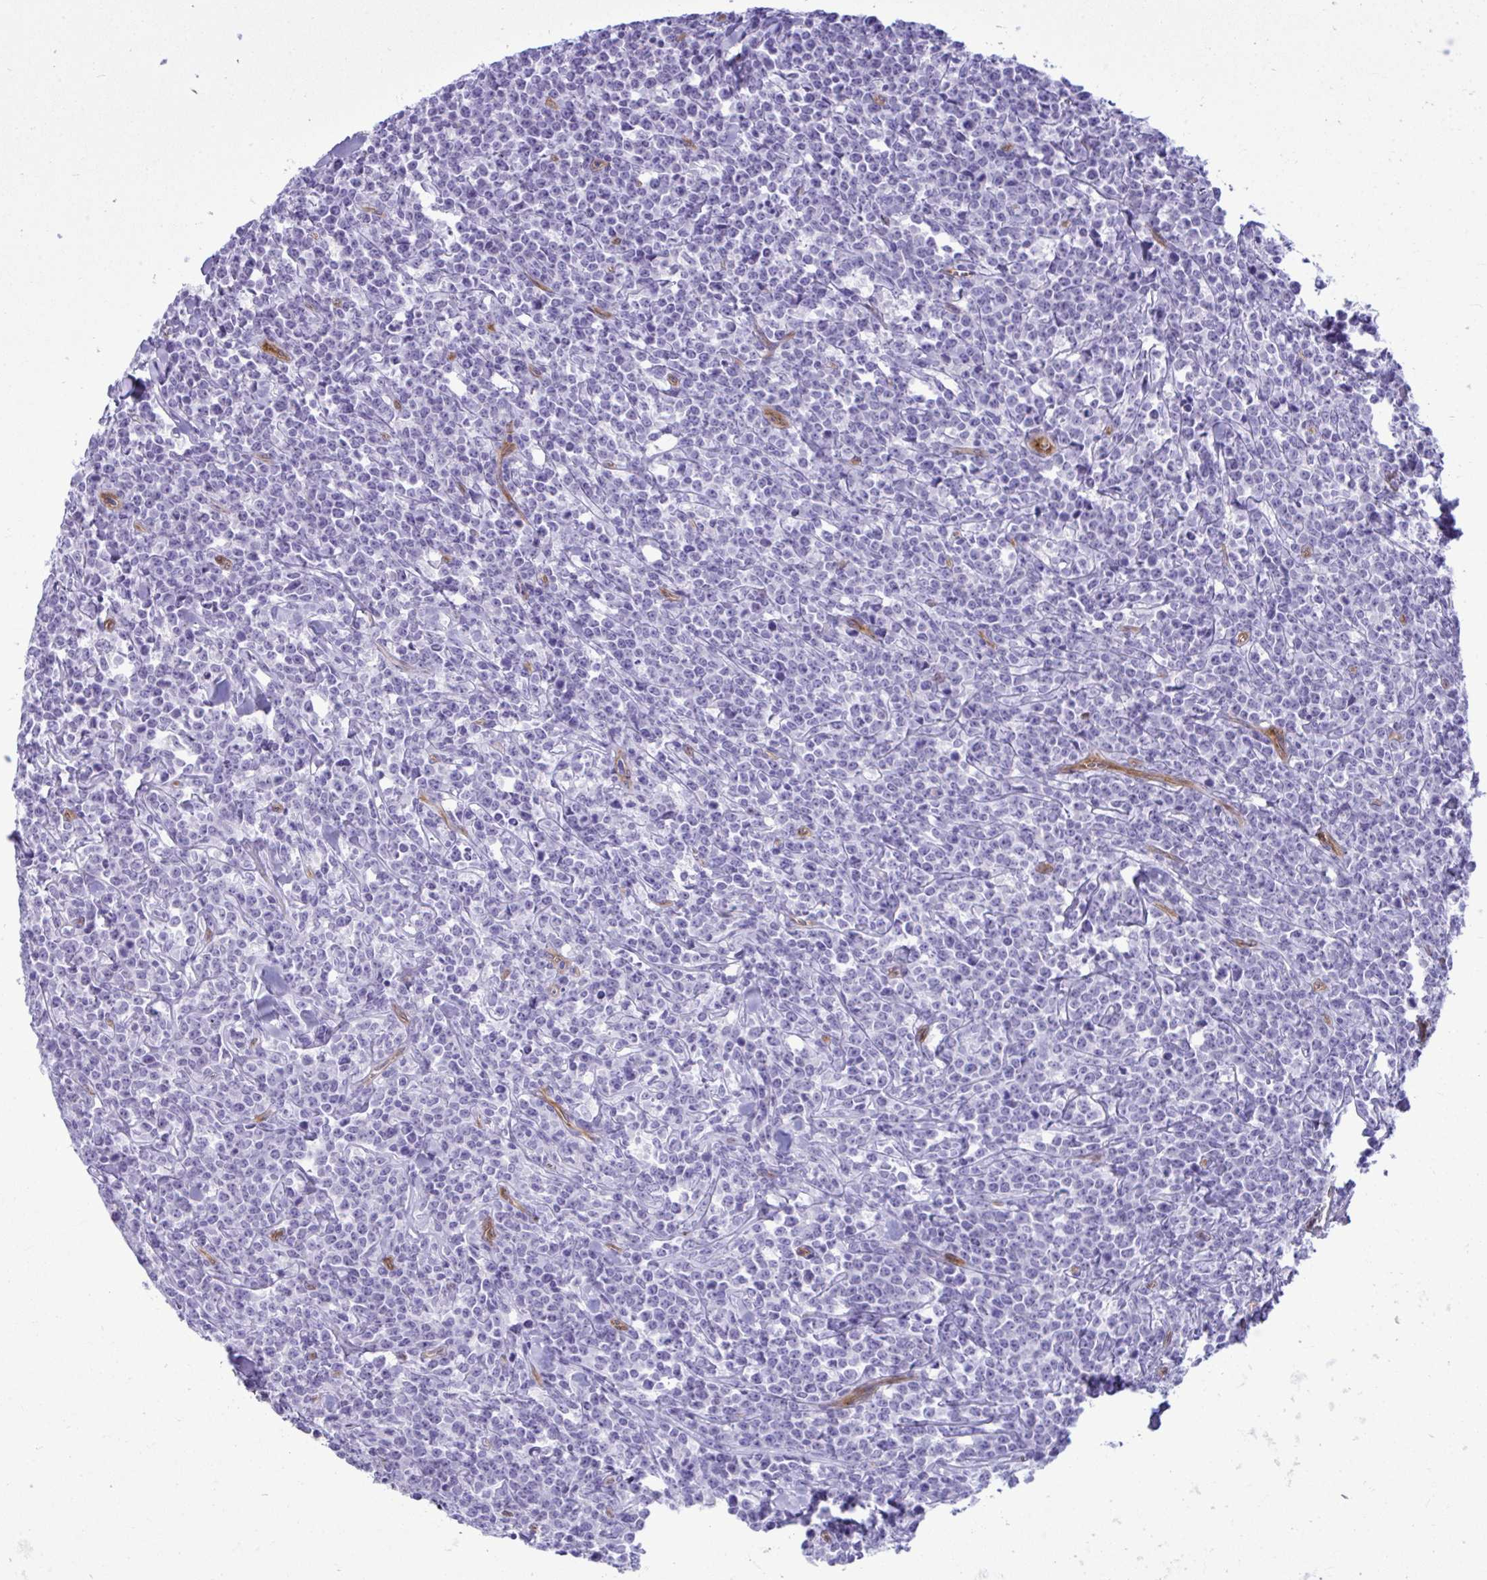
{"staining": {"intensity": "negative", "quantity": "none", "location": "none"}, "tissue": "lymphoma", "cell_type": "Tumor cells", "image_type": "cancer", "snomed": [{"axis": "morphology", "description": "Malignant lymphoma, non-Hodgkin's type, High grade"}, {"axis": "topography", "description": "Small intestine"}], "caption": "Immunohistochemistry (IHC) image of human malignant lymphoma, non-Hodgkin's type (high-grade) stained for a protein (brown), which reveals no positivity in tumor cells.", "gene": "LIMS2", "patient": {"sex": "female", "age": 56}}